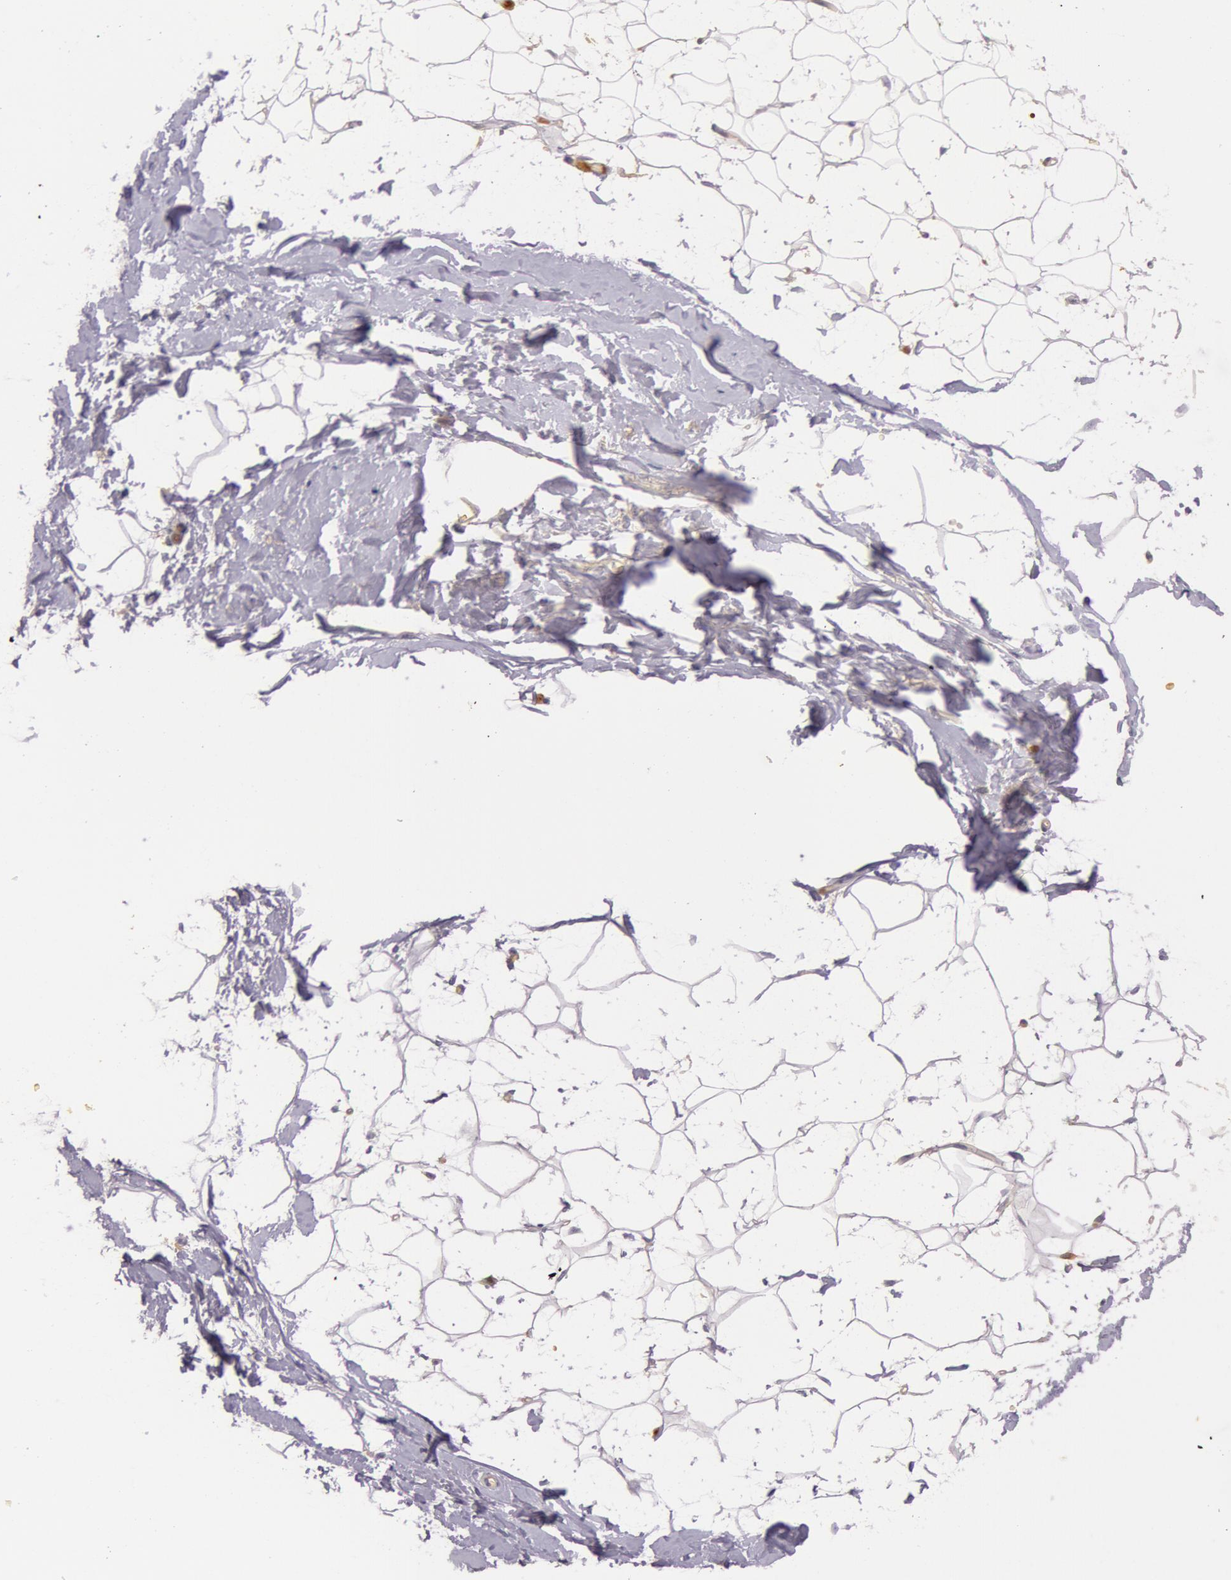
{"staining": {"intensity": "negative", "quantity": "none", "location": "none"}, "tissue": "breast", "cell_type": "Adipocytes", "image_type": "normal", "snomed": [{"axis": "morphology", "description": "Normal tissue, NOS"}, {"axis": "topography", "description": "Breast"}], "caption": "This is a micrograph of immunohistochemistry staining of benign breast, which shows no expression in adipocytes.", "gene": "C4BPA", "patient": {"sex": "female", "age": 23}}